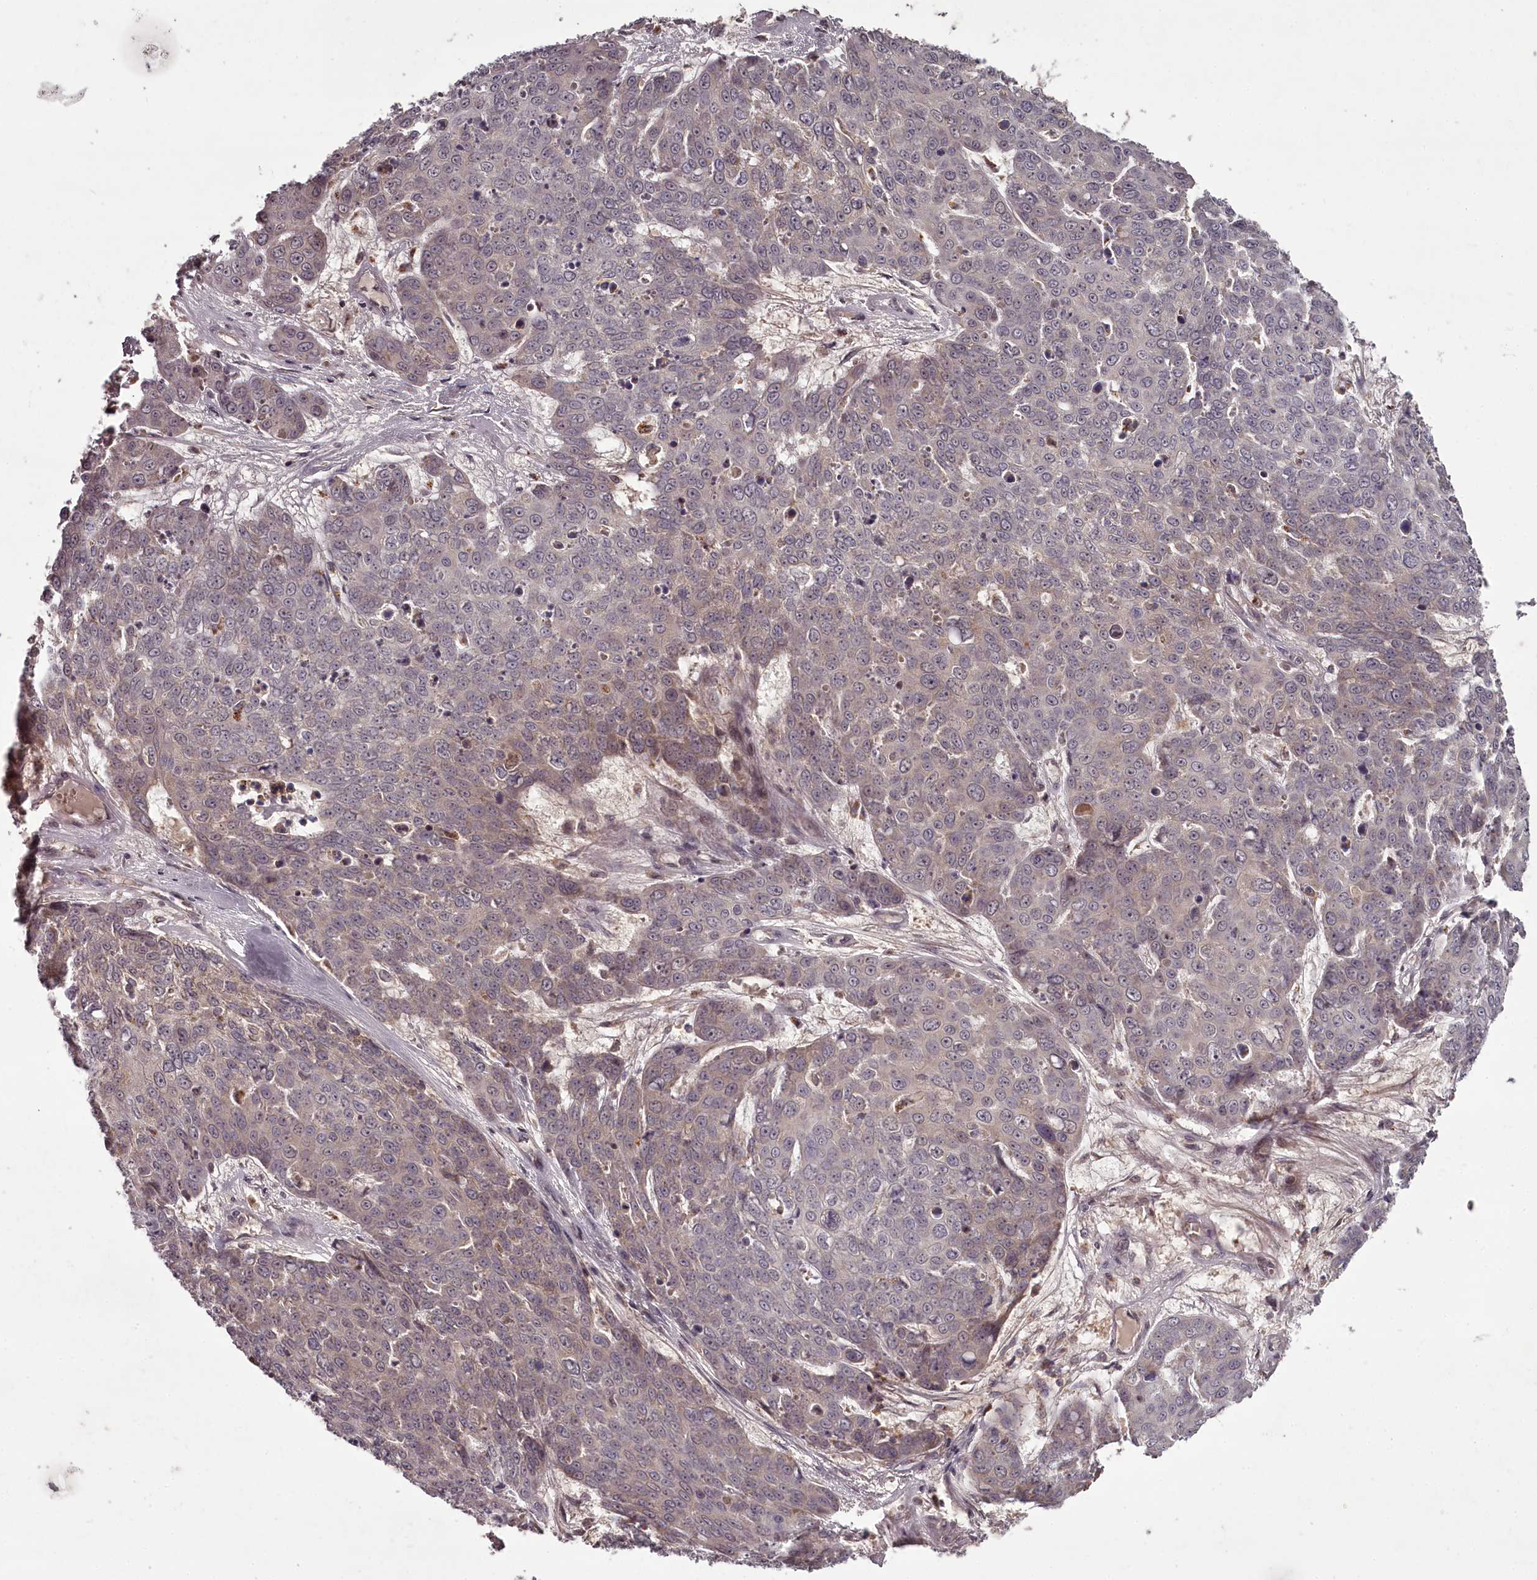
{"staining": {"intensity": "weak", "quantity": "<25%", "location": "cytoplasmic/membranous"}, "tissue": "skin cancer", "cell_type": "Tumor cells", "image_type": "cancer", "snomed": [{"axis": "morphology", "description": "Squamous cell carcinoma, NOS"}, {"axis": "topography", "description": "Skin"}], "caption": "IHC micrograph of human skin cancer (squamous cell carcinoma) stained for a protein (brown), which displays no positivity in tumor cells.", "gene": "PCBP2", "patient": {"sex": "male", "age": 71}}